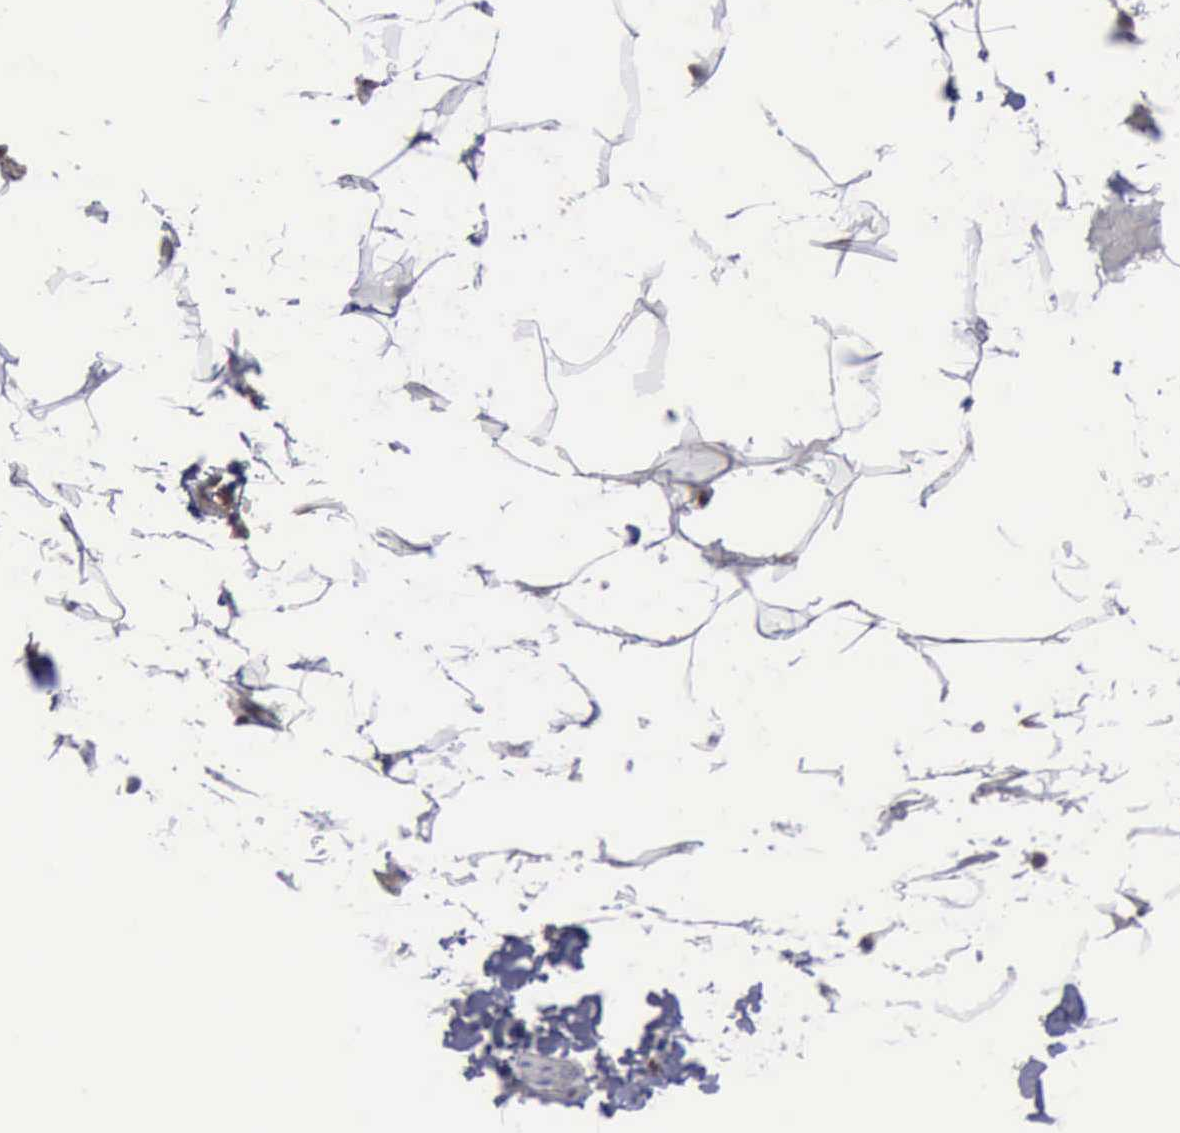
{"staining": {"intensity": "weak", "quantity": "<25%", "location": "cytoplasmic/membranous"}, "tissue": "adipose tissue", "cell_type": "Adipocytes", "image_type": "normal", "snomed": [{"axis": "morphology", "description": "Squamous cell carcinoma, NOS"}, {"axis": "topography", "description": "Oral tissue"}, {"axis": "topography", "description": "Head-Neck"}], "caption": "IHC image of normal adipose tissue: human adipose tissue stained with DAB (3,3'-diaminobenzidine) reveals no significant protein staining in adipocytes. (Stains: DAB immunohistochemistry with hematoxylin counter stain, Microscopy: brightfield microscopy at high magnification).", "gene": "PDCD4", "patient": {"sex": "female", "age": 50}}